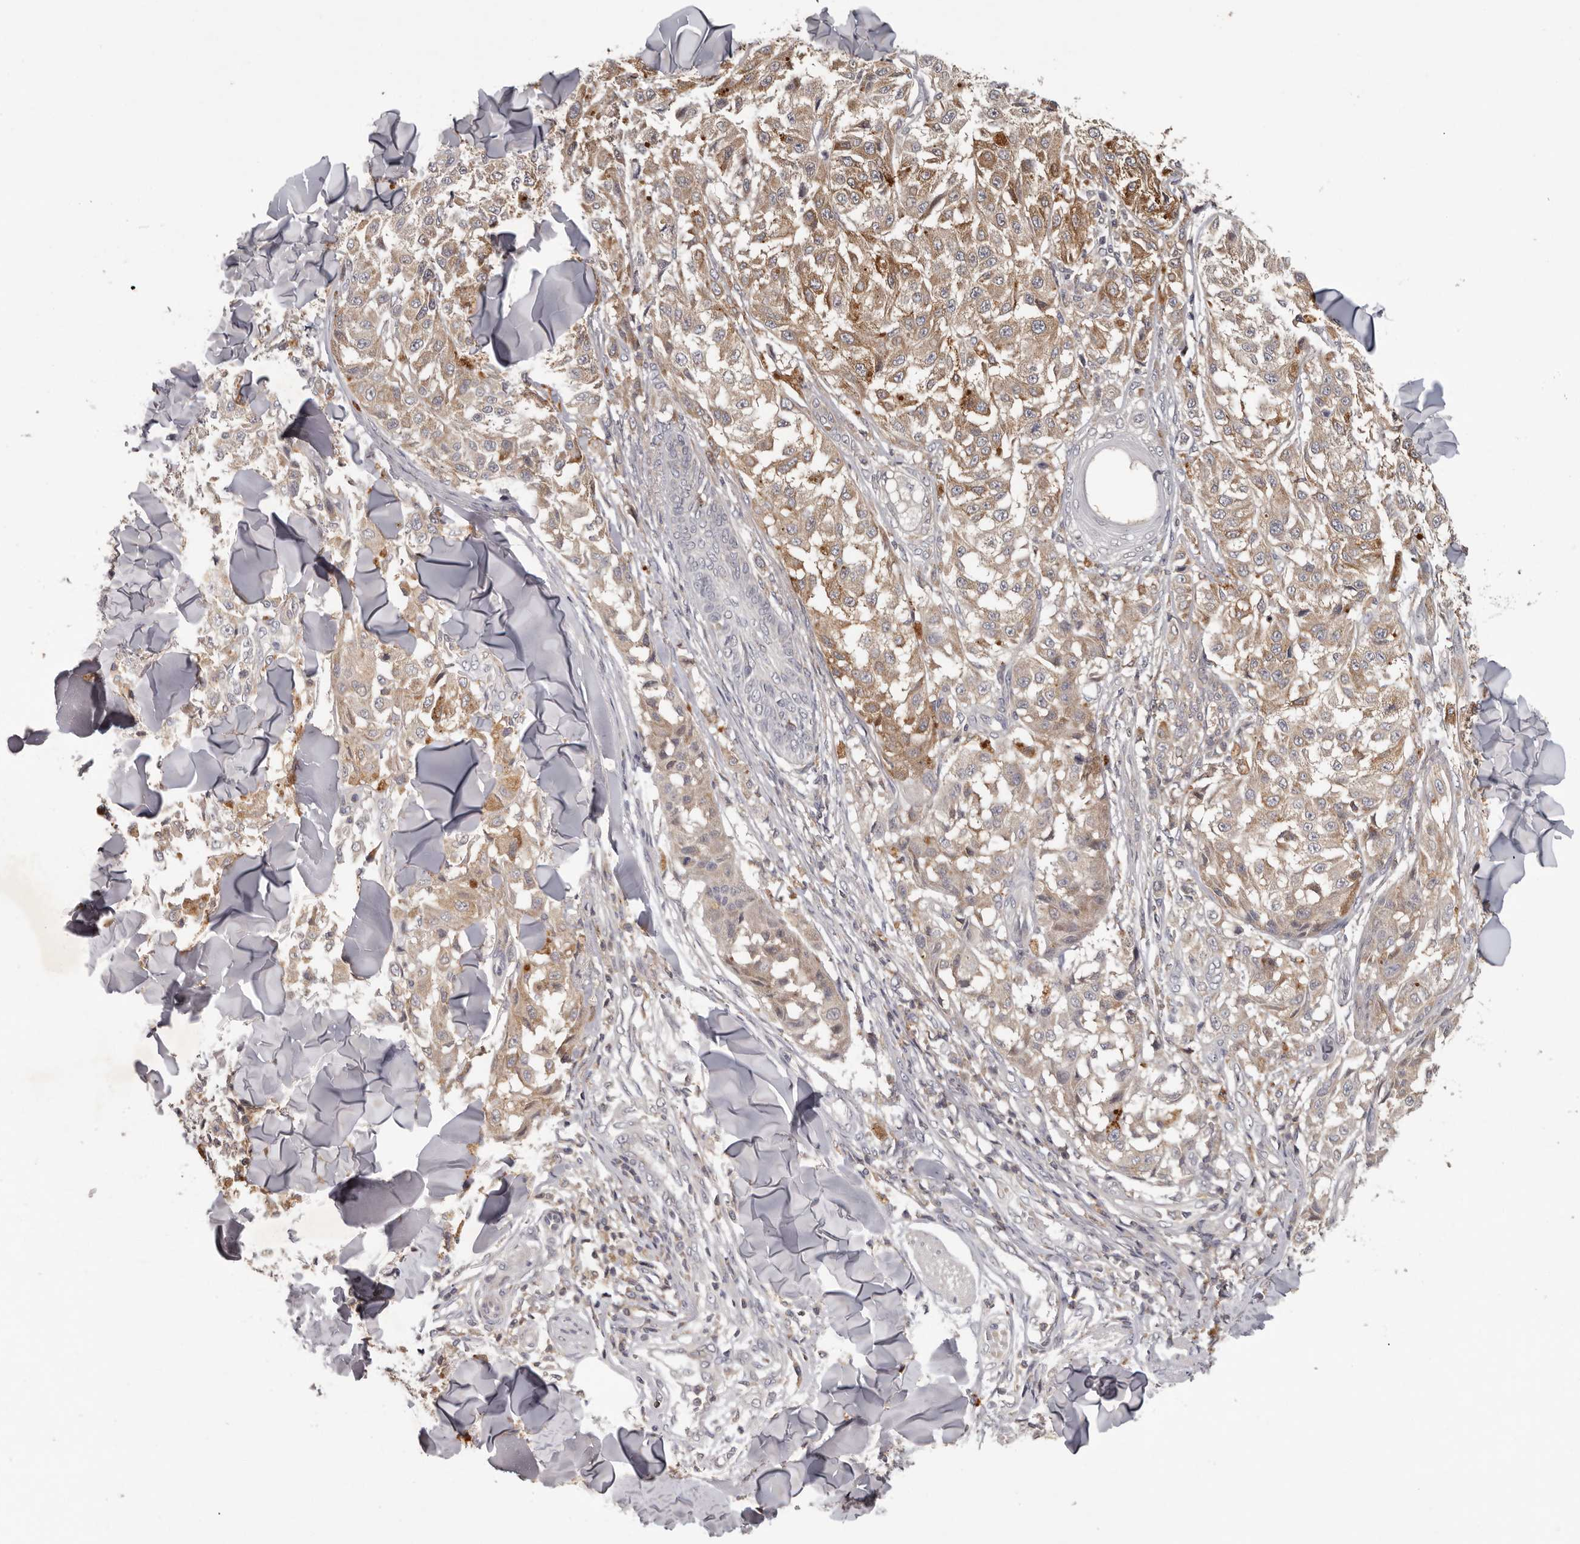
{"staining": {"intensity": "weak", "quantity": "25%-75%", "location": "cytoplasmic/membranous"}, "tissue": "melanoma", "cell_type": "Tumor cells", "image_type": "cancer", "snomed": [{"axis": "morphology", "description": "Malignant melanoma, NOS"}, {"axis": "topography", "description": "Skin"}], "caption": "The histopathology image reveals a brown stain indicating the presence of a protein in the cytoplasmic/membranous of tumor cells in malignant melanoma.", "gene": "ANKRD44", "patient": {"sex": "female", "age": 64}}